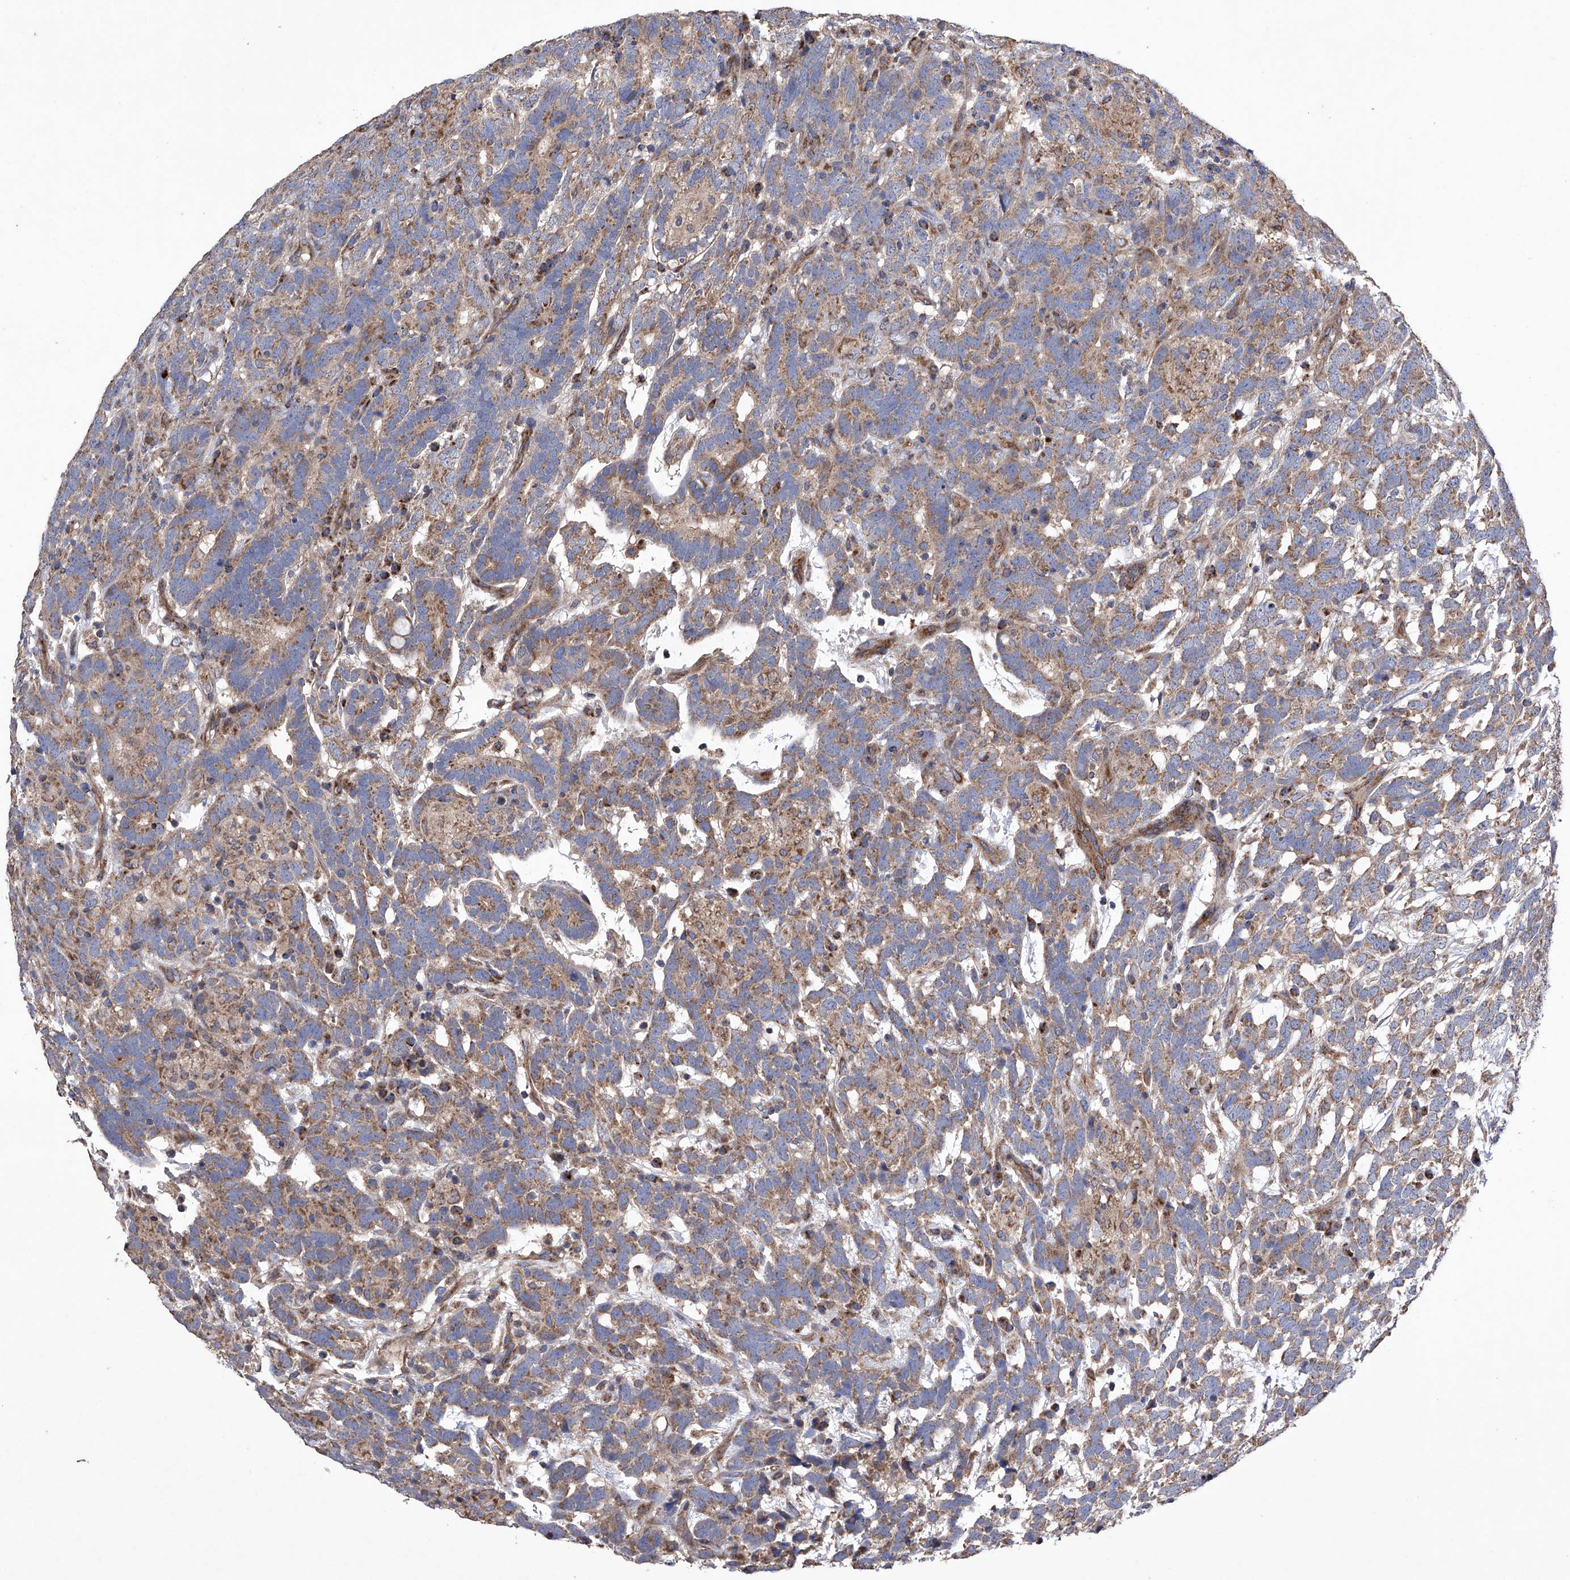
{"staining": {"intensity": "moderate", "quantity": ">75%", "location": "cytoplasmic/membranous"}, "tissue": "testis cancer", "cell_type": "Tumor cells", "image_type": "cancer", "snomed": [{"axis": "morphology", "description": "Carcinoma, Embryonal, NOS"}, {"axis": "topography", "description": "Testis"}], "caption": "Testis embryonal carcinoma stained with a brown dye demonstrates moderate cytoplasmic/membranous positive expression in about >75% of tumor cells.", "gene": "EFCAB2", "patient": {"sex": "male", "age": 26}}